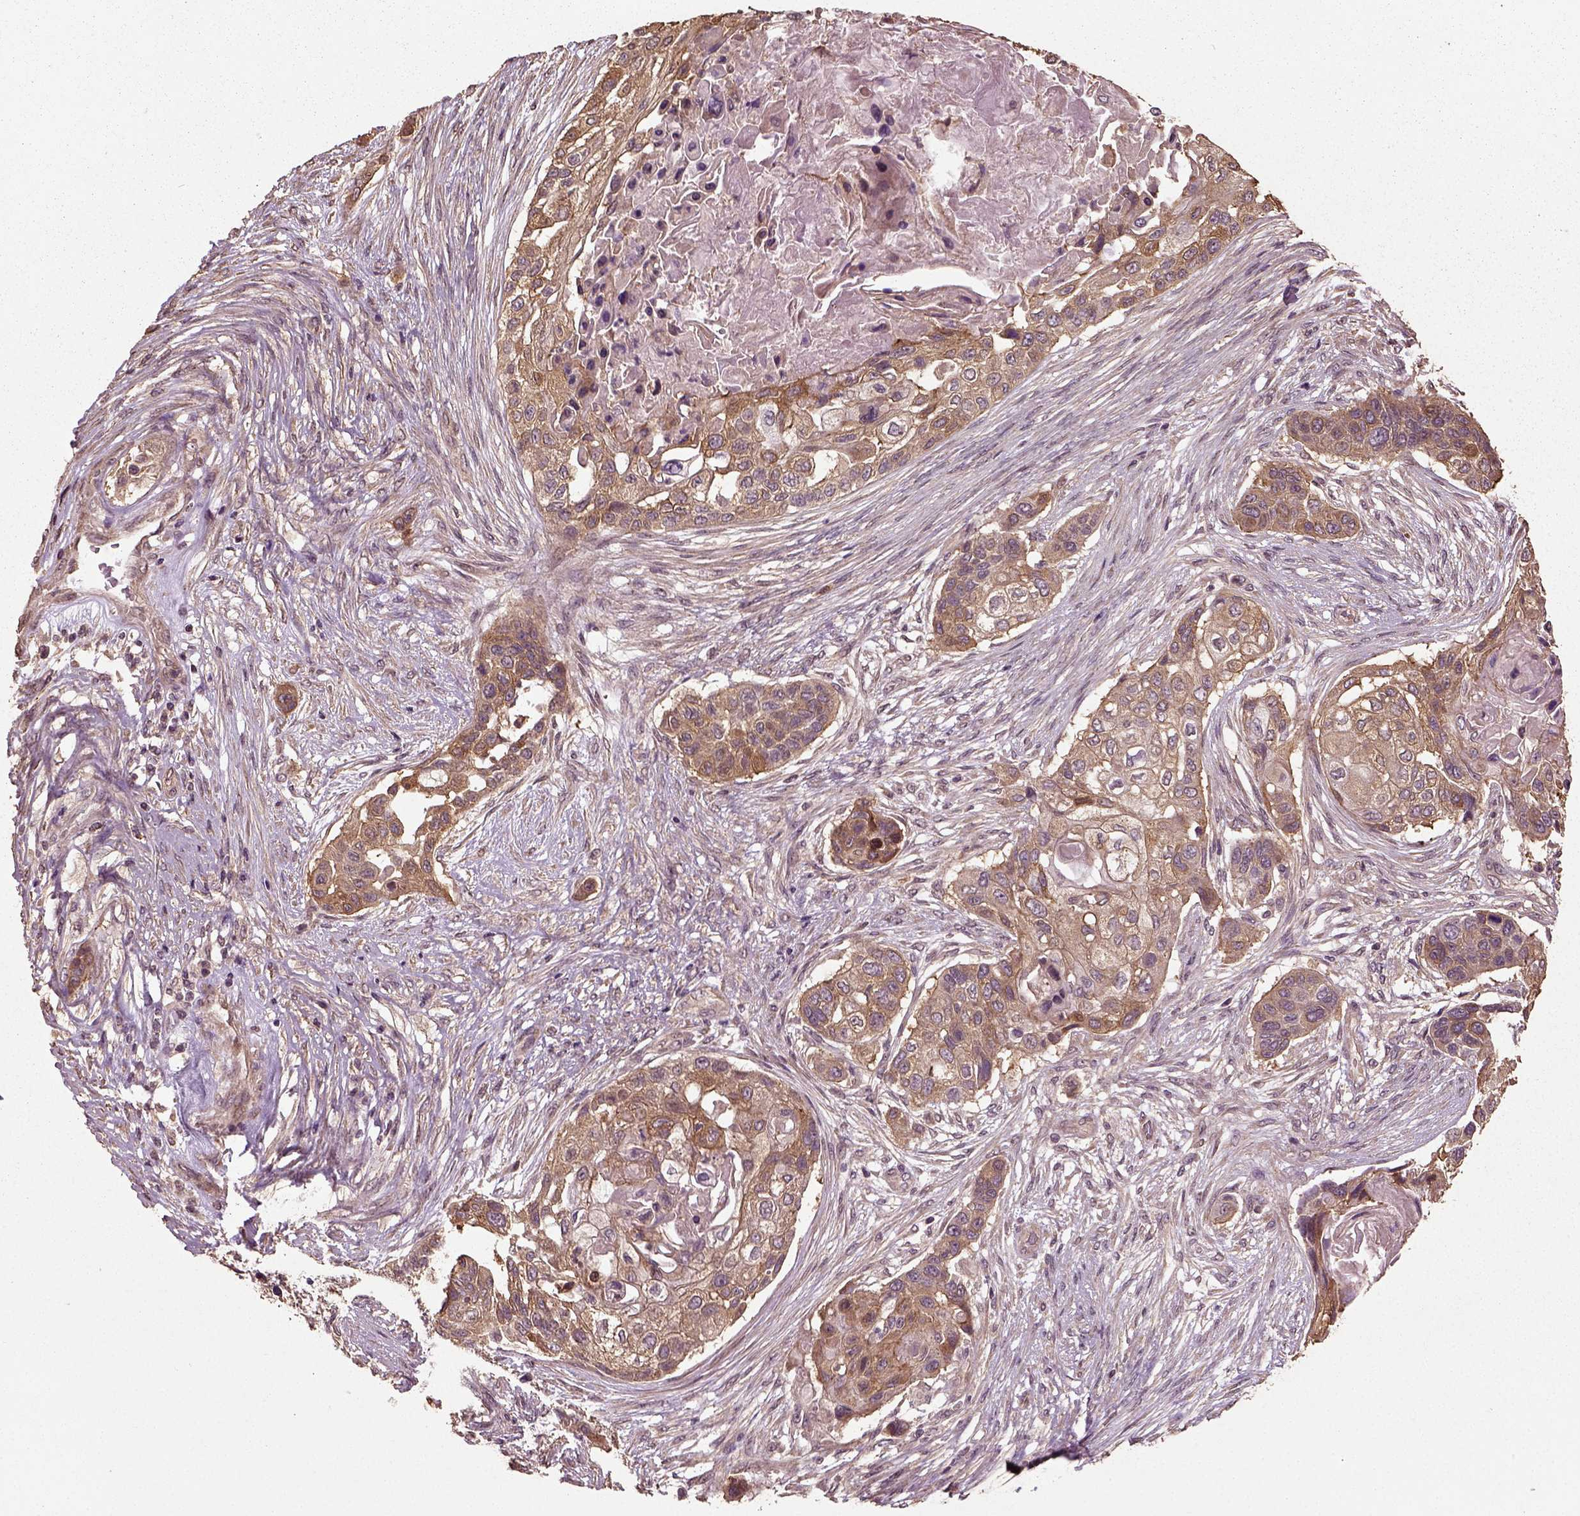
{"staining": {"intensity": "moderate", "quantity": ">75%", "location": "cytoplasmic/membranous"}, "tissue": "lung cancer", "cell_type": "Tumor cells", "image_type": "cancer", "snomed": [{"axis": "morphology", "description": "Squamous cell carcinoma, NOS"}, {"axis": "topography", "description": "Lung"}], "caption": "A micrograph showing moderate cytoplasmic/membranous positivity in about >75% of tumor cells in lung squamous cell carcinoma, as visualized by brown immunohistochemical staining.", "gene": "ERV3-1", "patient": {"sex": "male", "age": 69}}